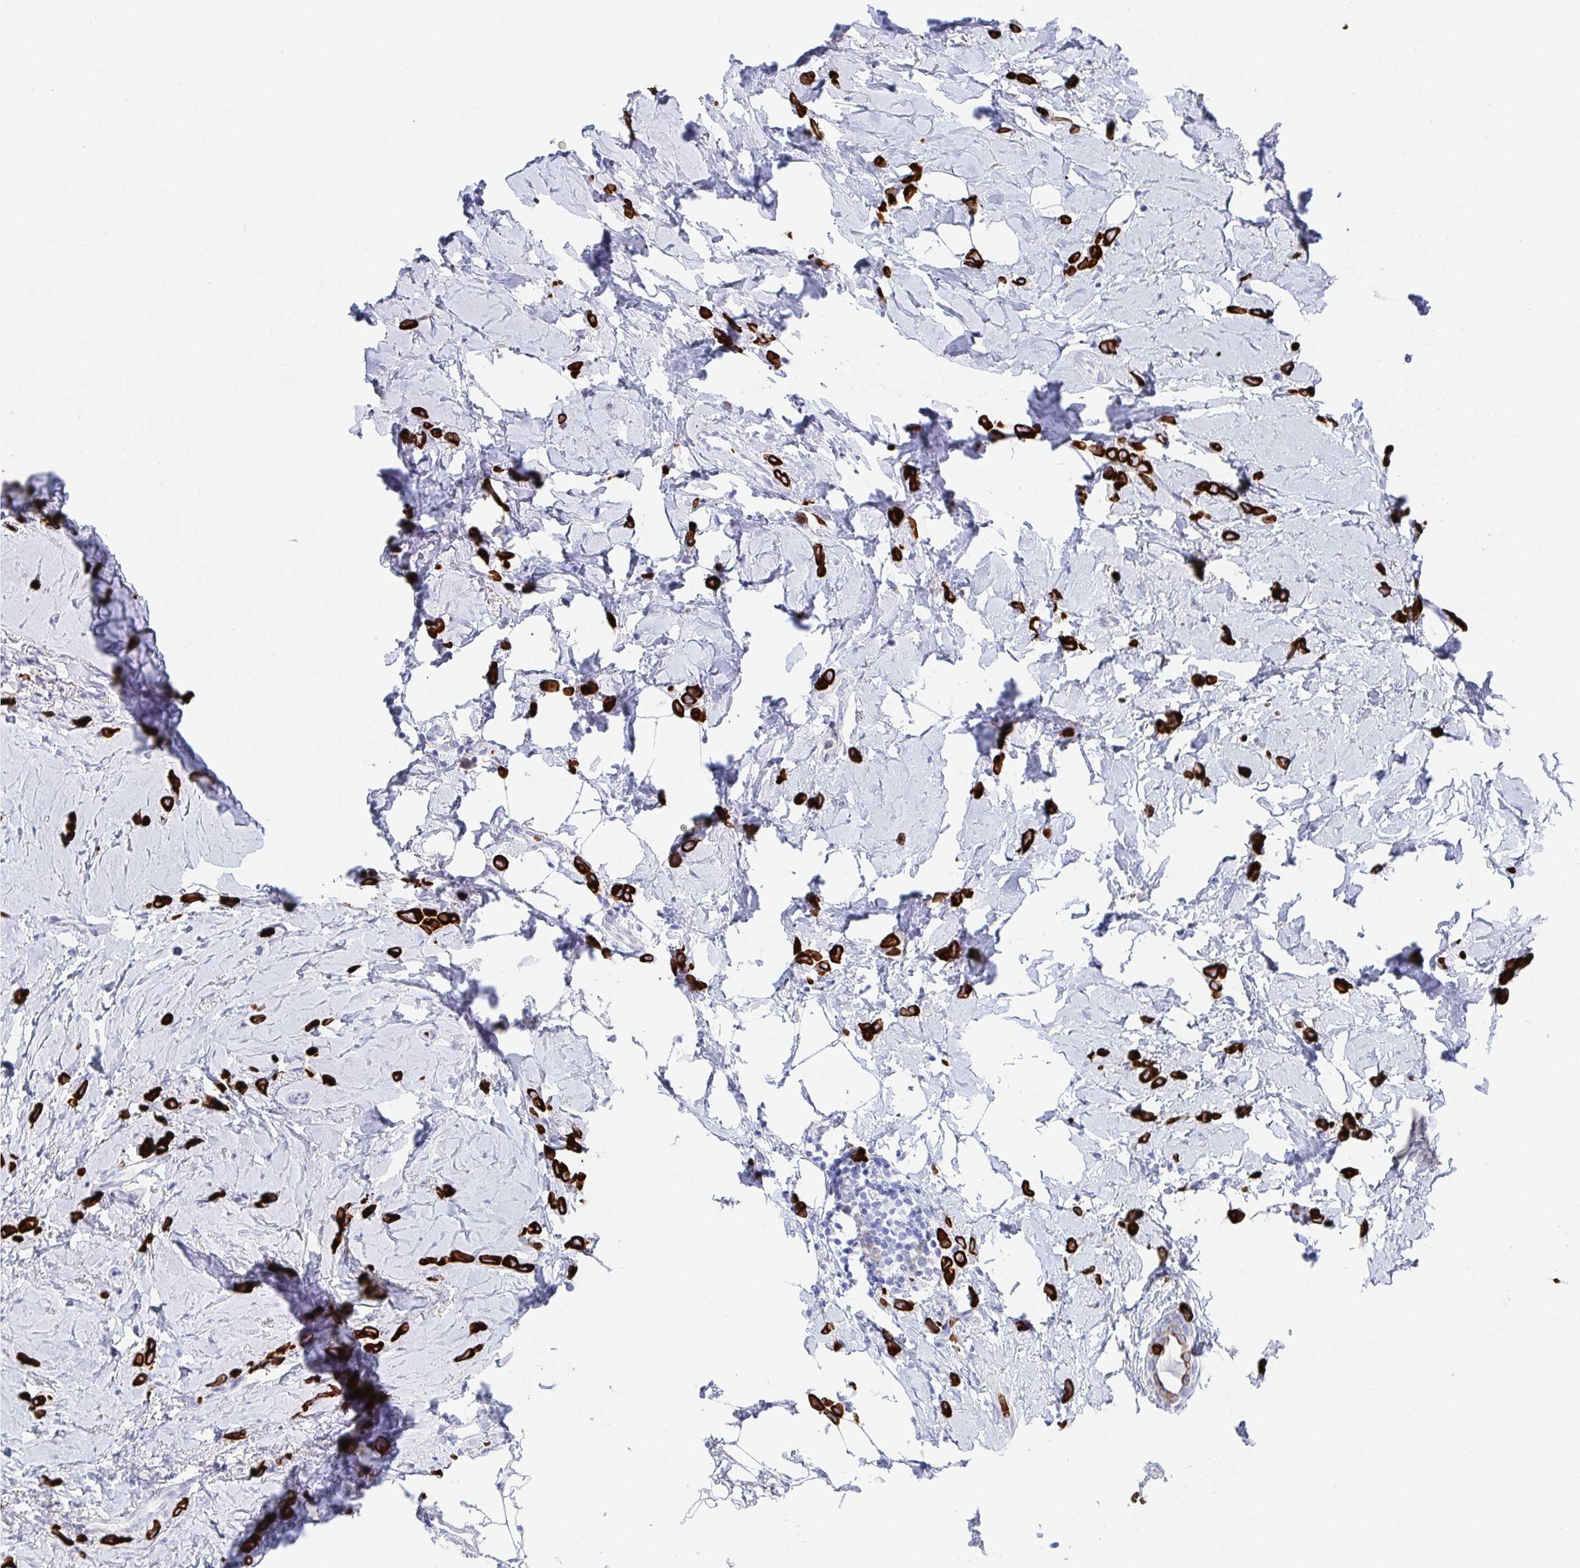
{"staining": {"intensity": "strong", "quantity": ">75%", "location": "cytoplasmic/membranous"}, "tissue": "breast cancer", "cell_type": "Tumor cells", "image_type": "cancer", "snomed": [{"axis": "morphology", "description": "Lobular carcinoma"}, {"axis": "topography", "description": "Breast"}], "caption": "This photomicrograph demonstrates immunohistochemistry staining of human breast lobular carcinoma, with high strong cytoplasmic/membranous staining in approximately >75% of tumor cells.", "gene": "CLDN8", "patient": {"sex": "female", "age": 66}}